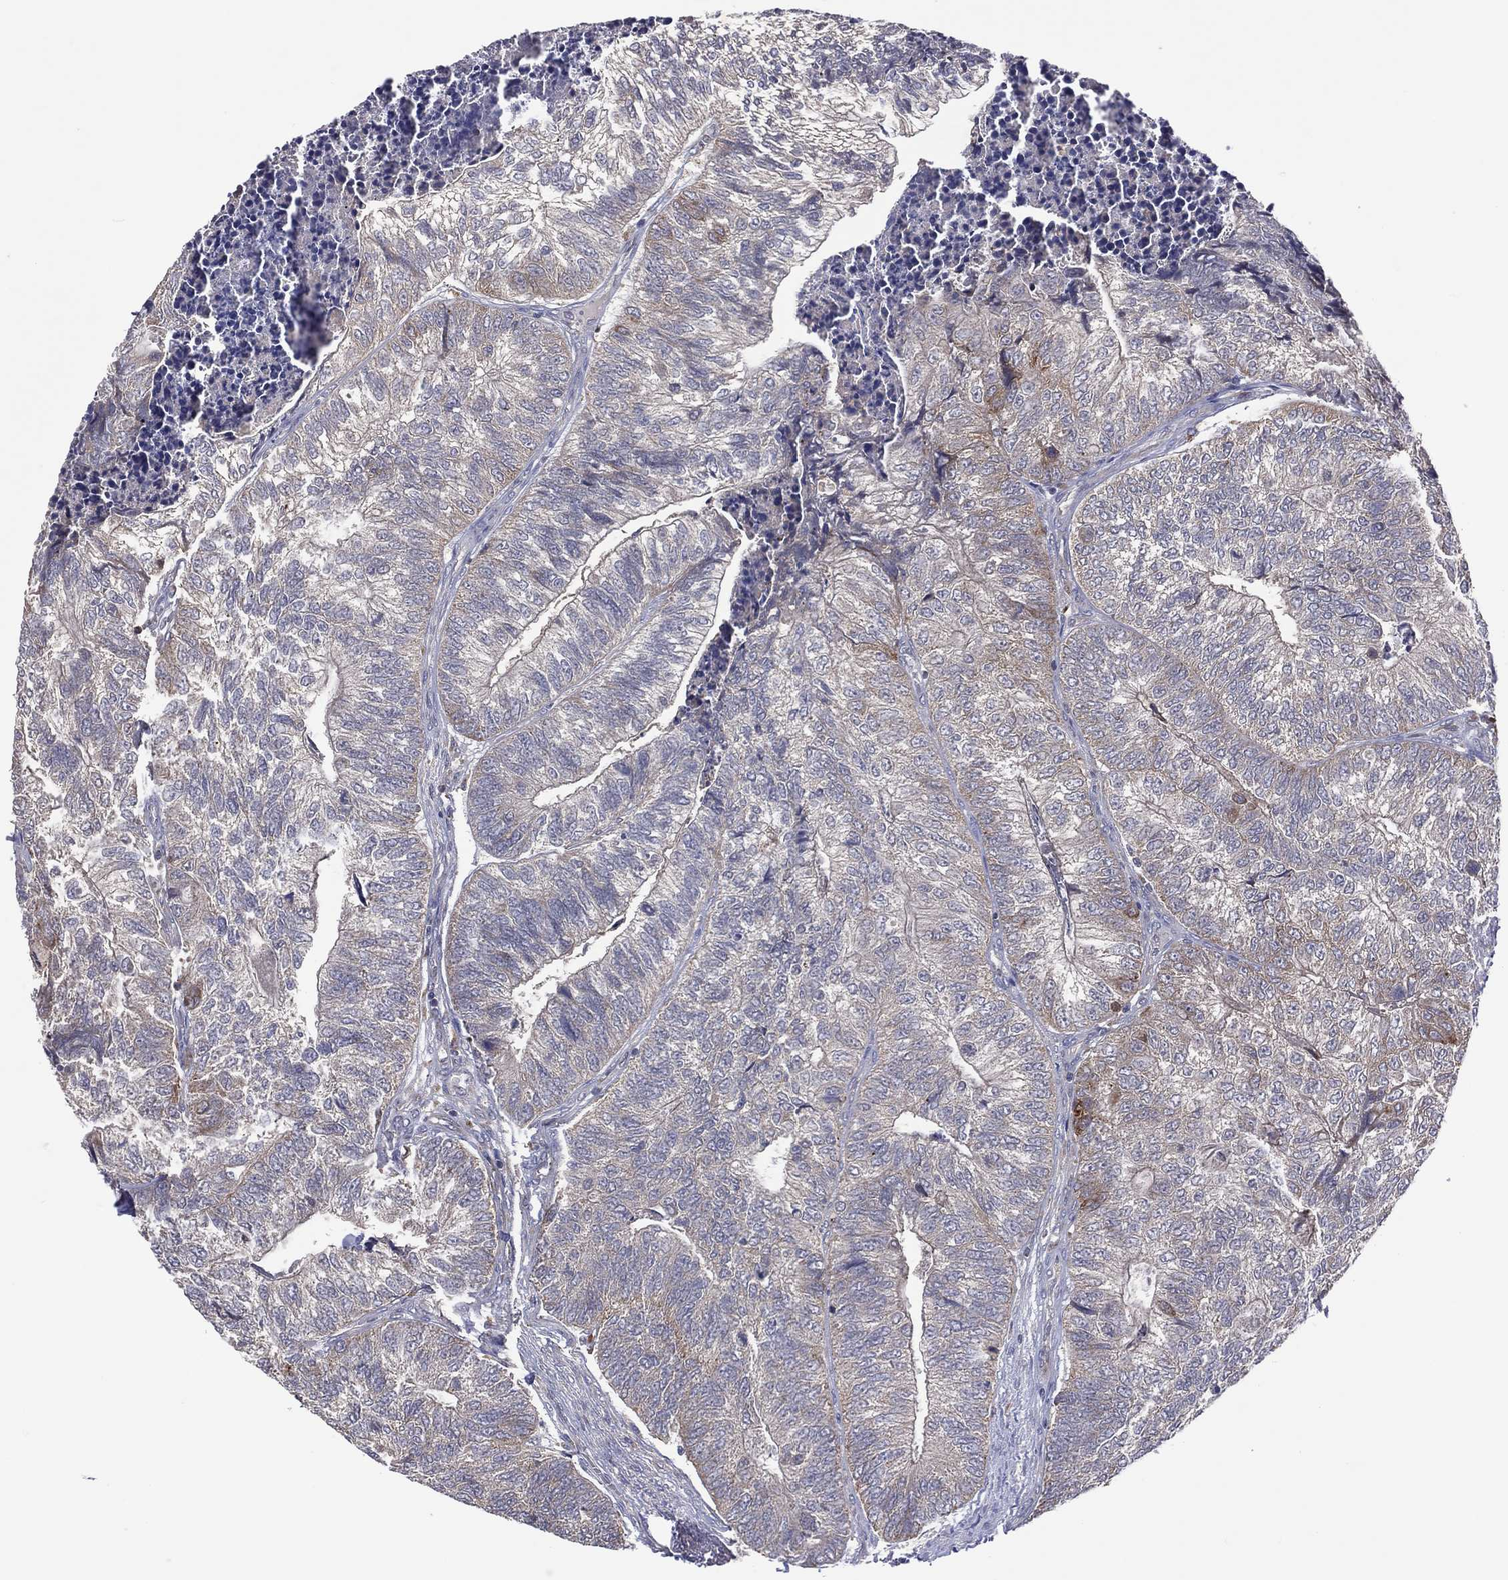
{"staining": {"intensity": "weak", "quantity": "<25%", "location": "cytoplasmic/membranous"}, "tissue": "colorectal cancer", "cell_type": "Tumor cells", "image_type": "cancer", "snomed": [{"axis": "morphology", "description": "Adenocarcinoma, NOS"}, {"axis": "topography", "description": "Colon"}], "caption": "The image reveals no staining of tumor cells in colorectal adenocarcinoma.", "gene": "STARD3", "patient": {"sex": "female", "age": 67}}